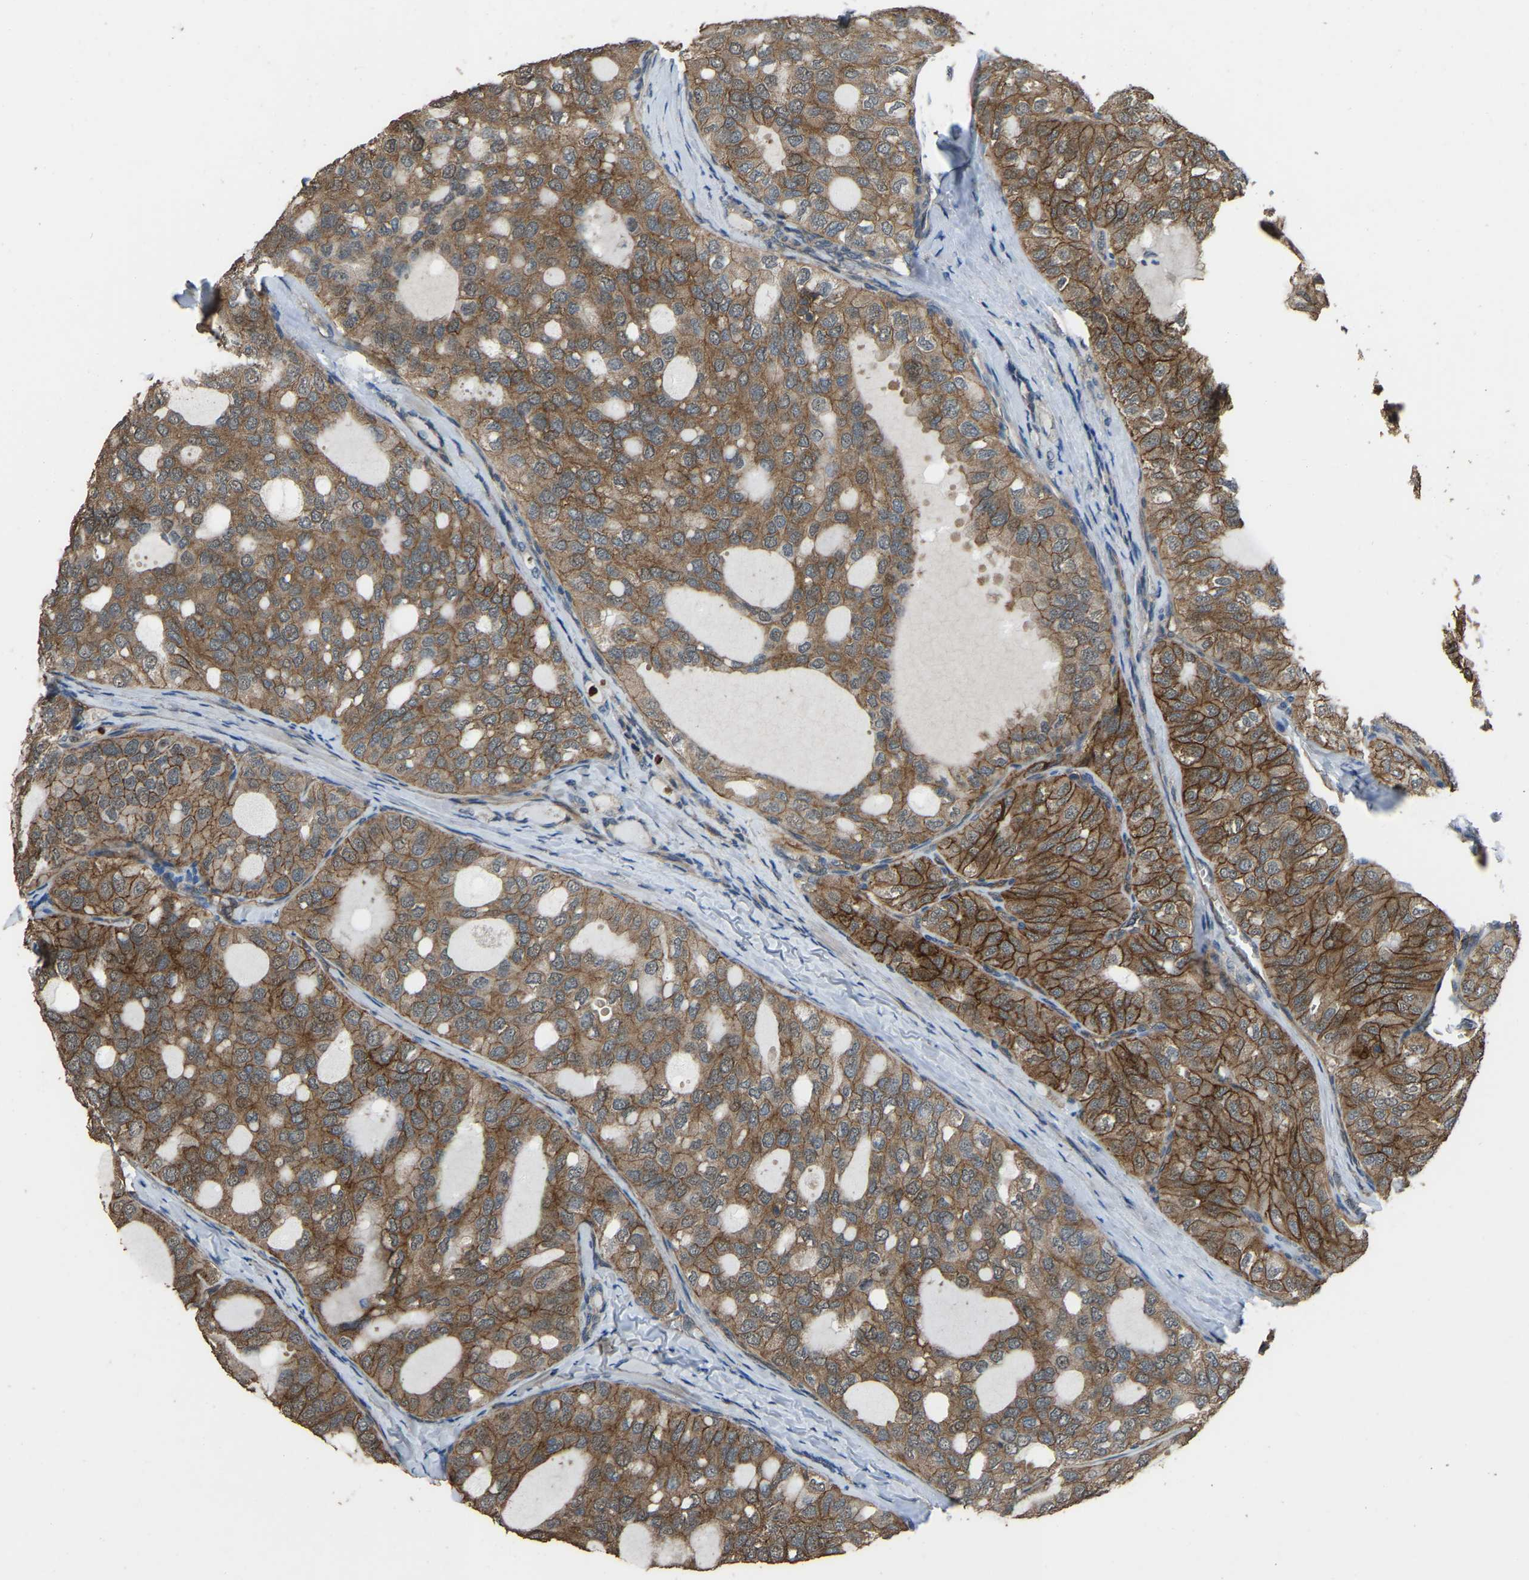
{"staining": {"intensity": "moderate", "quantity": ">75%", "location": "cytoplasmic/membranous"}, "tissue": "thyroid cancer", "cell_type": "Tumor cells", "image_type": "cancer", "snomed": [{"axis": "morphology", "description": "Follicular adenoma carcinoma, NOS"}, {"axis": "topography", "description": "Thyroid gland"}], "caption": "Immunohistochemical staining of follicular adenoma carcinoma (thyroid) reveals moderate cytoplasmic/membranous protein staining in approximately >75% of tumor cells.", "gene": "SLC4A2", "patient": {"sex": "male", "age": 75}}